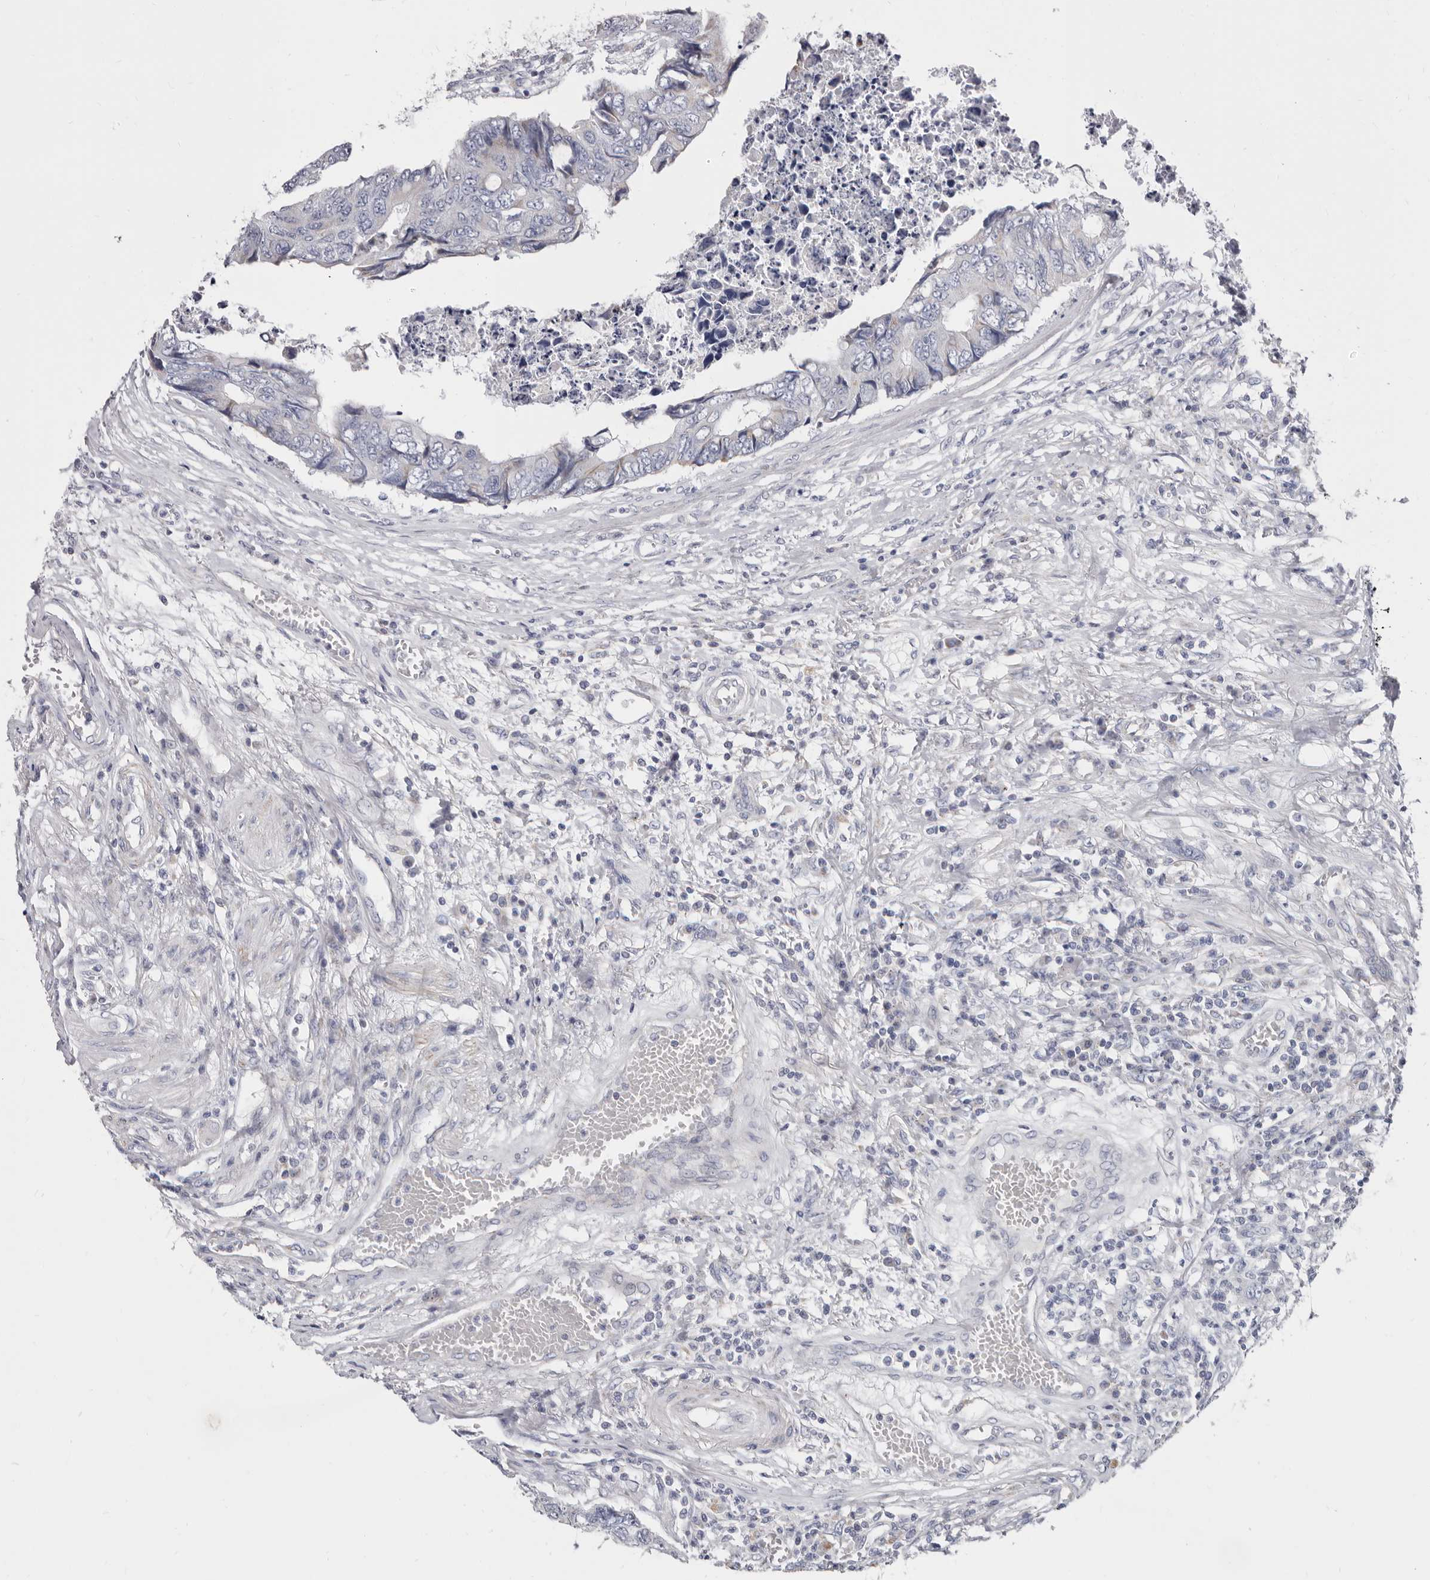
{"staining": {"intensity": "moderate", "quantity": "<25%", "location": "cytoplasmic/membranous"}, "tissue": "colorectal cancer", "cell_type": "Tumor cells", "image_type": "cancer", "snomed": [{"axis": "morphology", "description": "Adenocarcinoma, NOS"}, {"axis": "topography", "description": "Rectum"}], "caption": "IHC image of neoplastic tissue: human colorectal cancer stained using immunohistochemistry reveals low levels of moderate protein expression localized specifically in the cytoplasmic/membranous of tumor cells, appearing as a cytoplasmic/membranous brown color.", "gene": "RSPO2", "patient": {"sex": "male", "age": 84}}